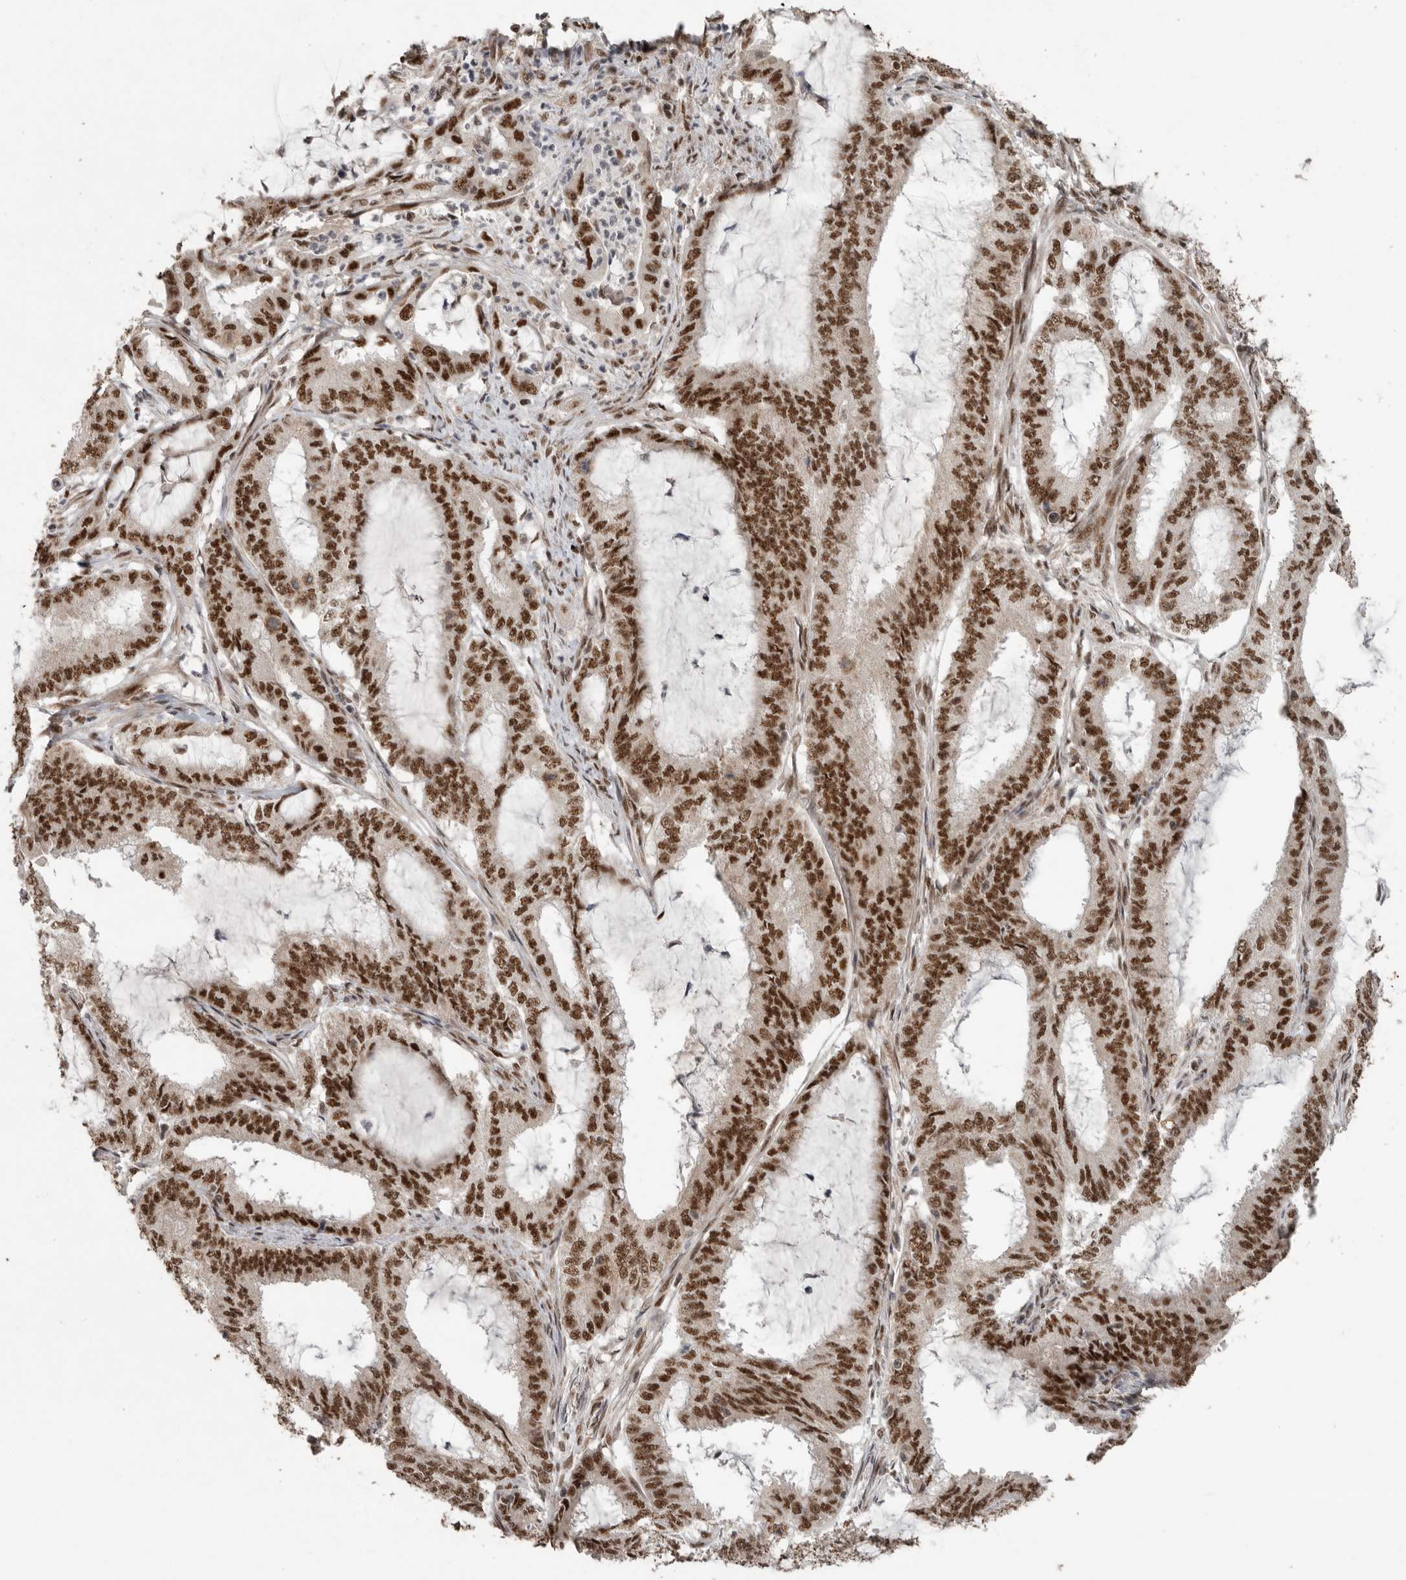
{"staining": {"intensity": "strong", "quantity": ">75%", "location": "nuclear"}, "tissue": "endometrial cancer", "cell_type": "Tumor cells", "image_type": "cancer", "snomed": [{"axis": "morphology", "description": "Adenocarcinoma, NOS"}, {"axis": "topography", "description": "Endometrium"}], "caption": "Protein analysis of endometrial cancer (adenocarcinoma) tissue exhibits strong nuclear expression in about >75% of tumor cells.", "gene": "PPP1R10", "patient": {"sex": "female", "age": 51}}